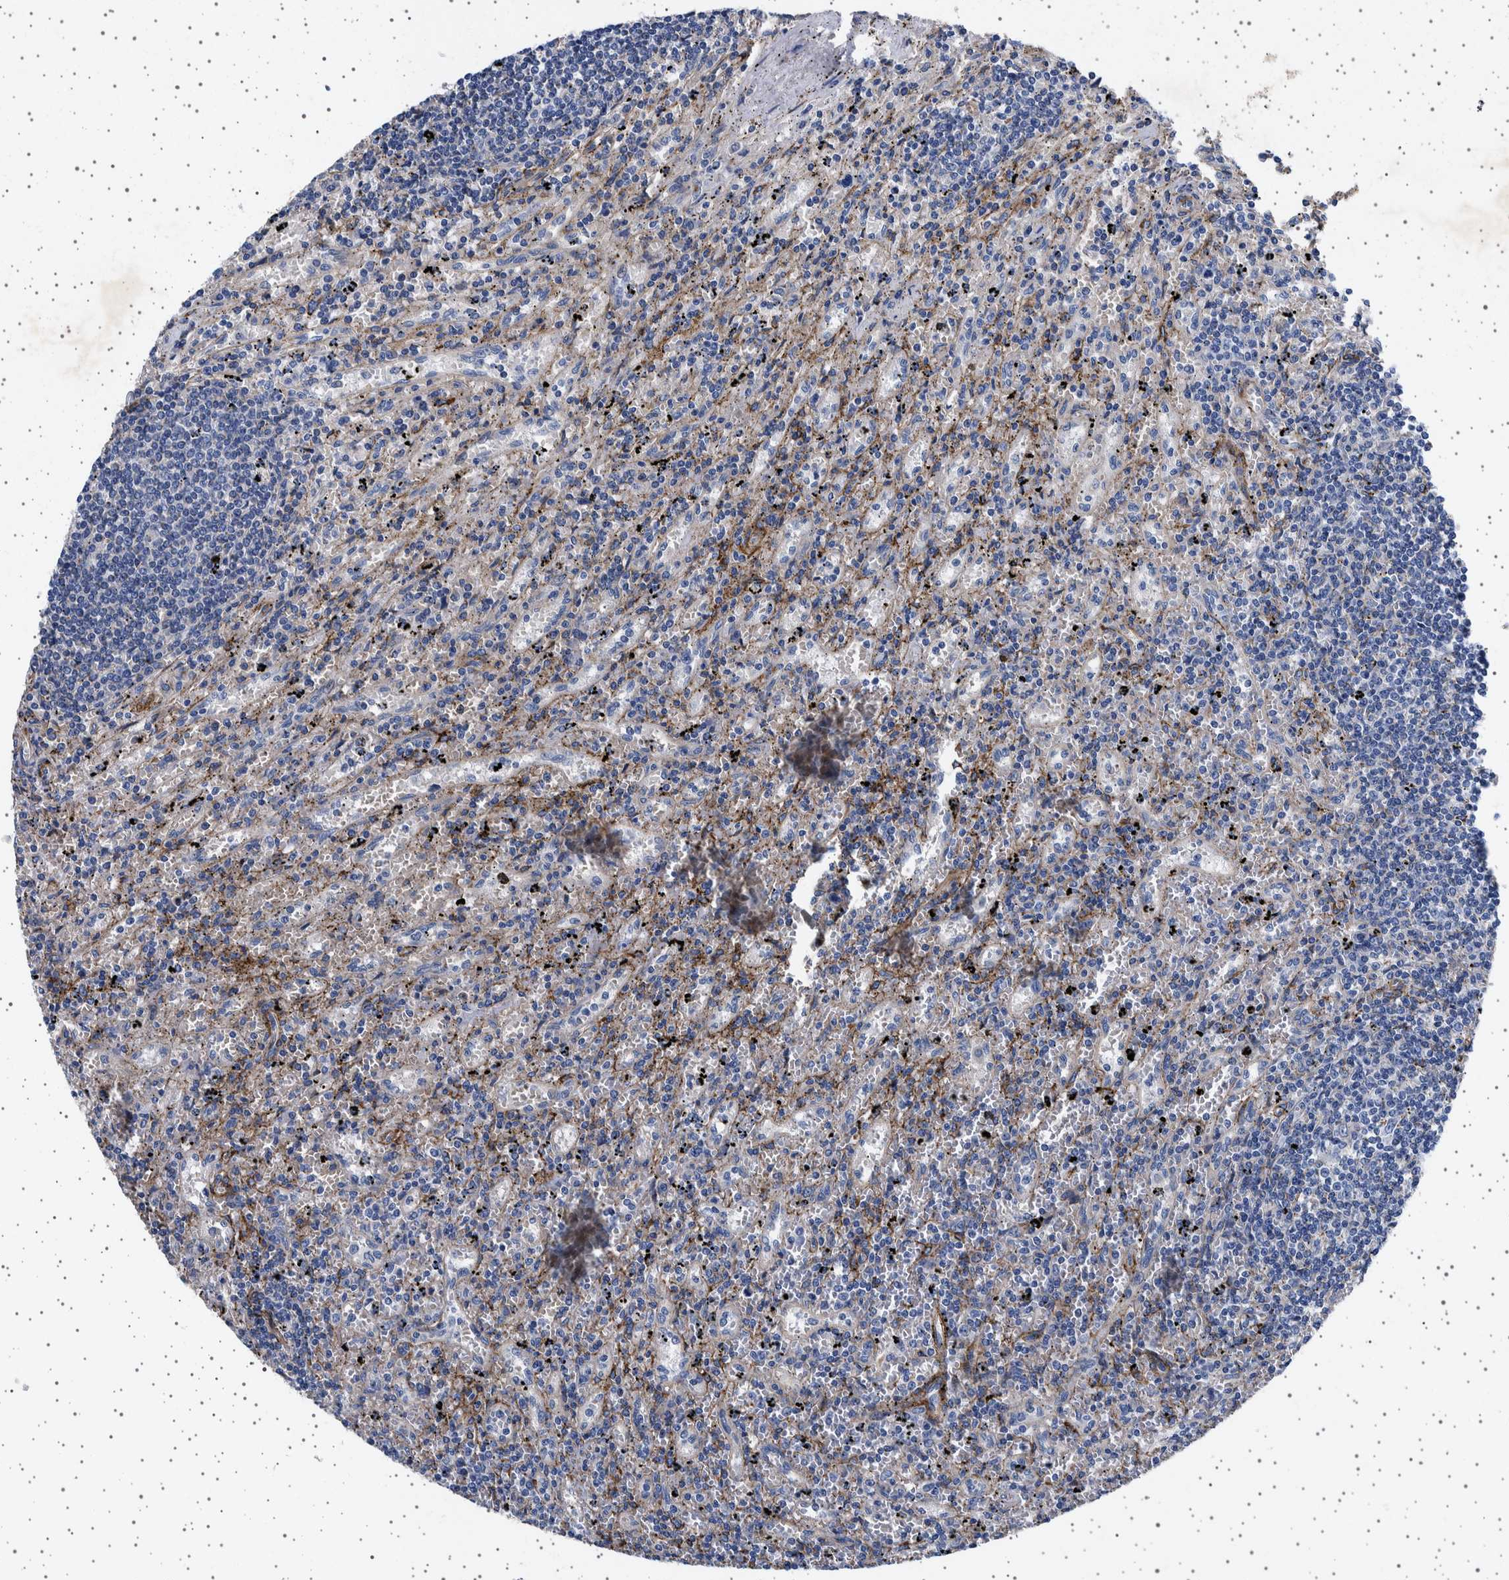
{"staining": {"intensity": "negative", "quantity": "none", "location": "none"}, "tissue": "lymphoma", "cell_type": "Tumor cells", "image_type": "cancer", "snomed": [{"axis": "morphology", "description": "Malignant lymphoma, non-Hodgkin's type, Low grade"}, {"axis": "topography", "description": "Spleen"}], "caption": "Human low-grade malignant lymphoma, non-Hodgkin's type stained for a protein using IHC displays no expression in tumor cells.", "gene": "SEPTIN4", "patient": {"sex": "male", "age": 76}}